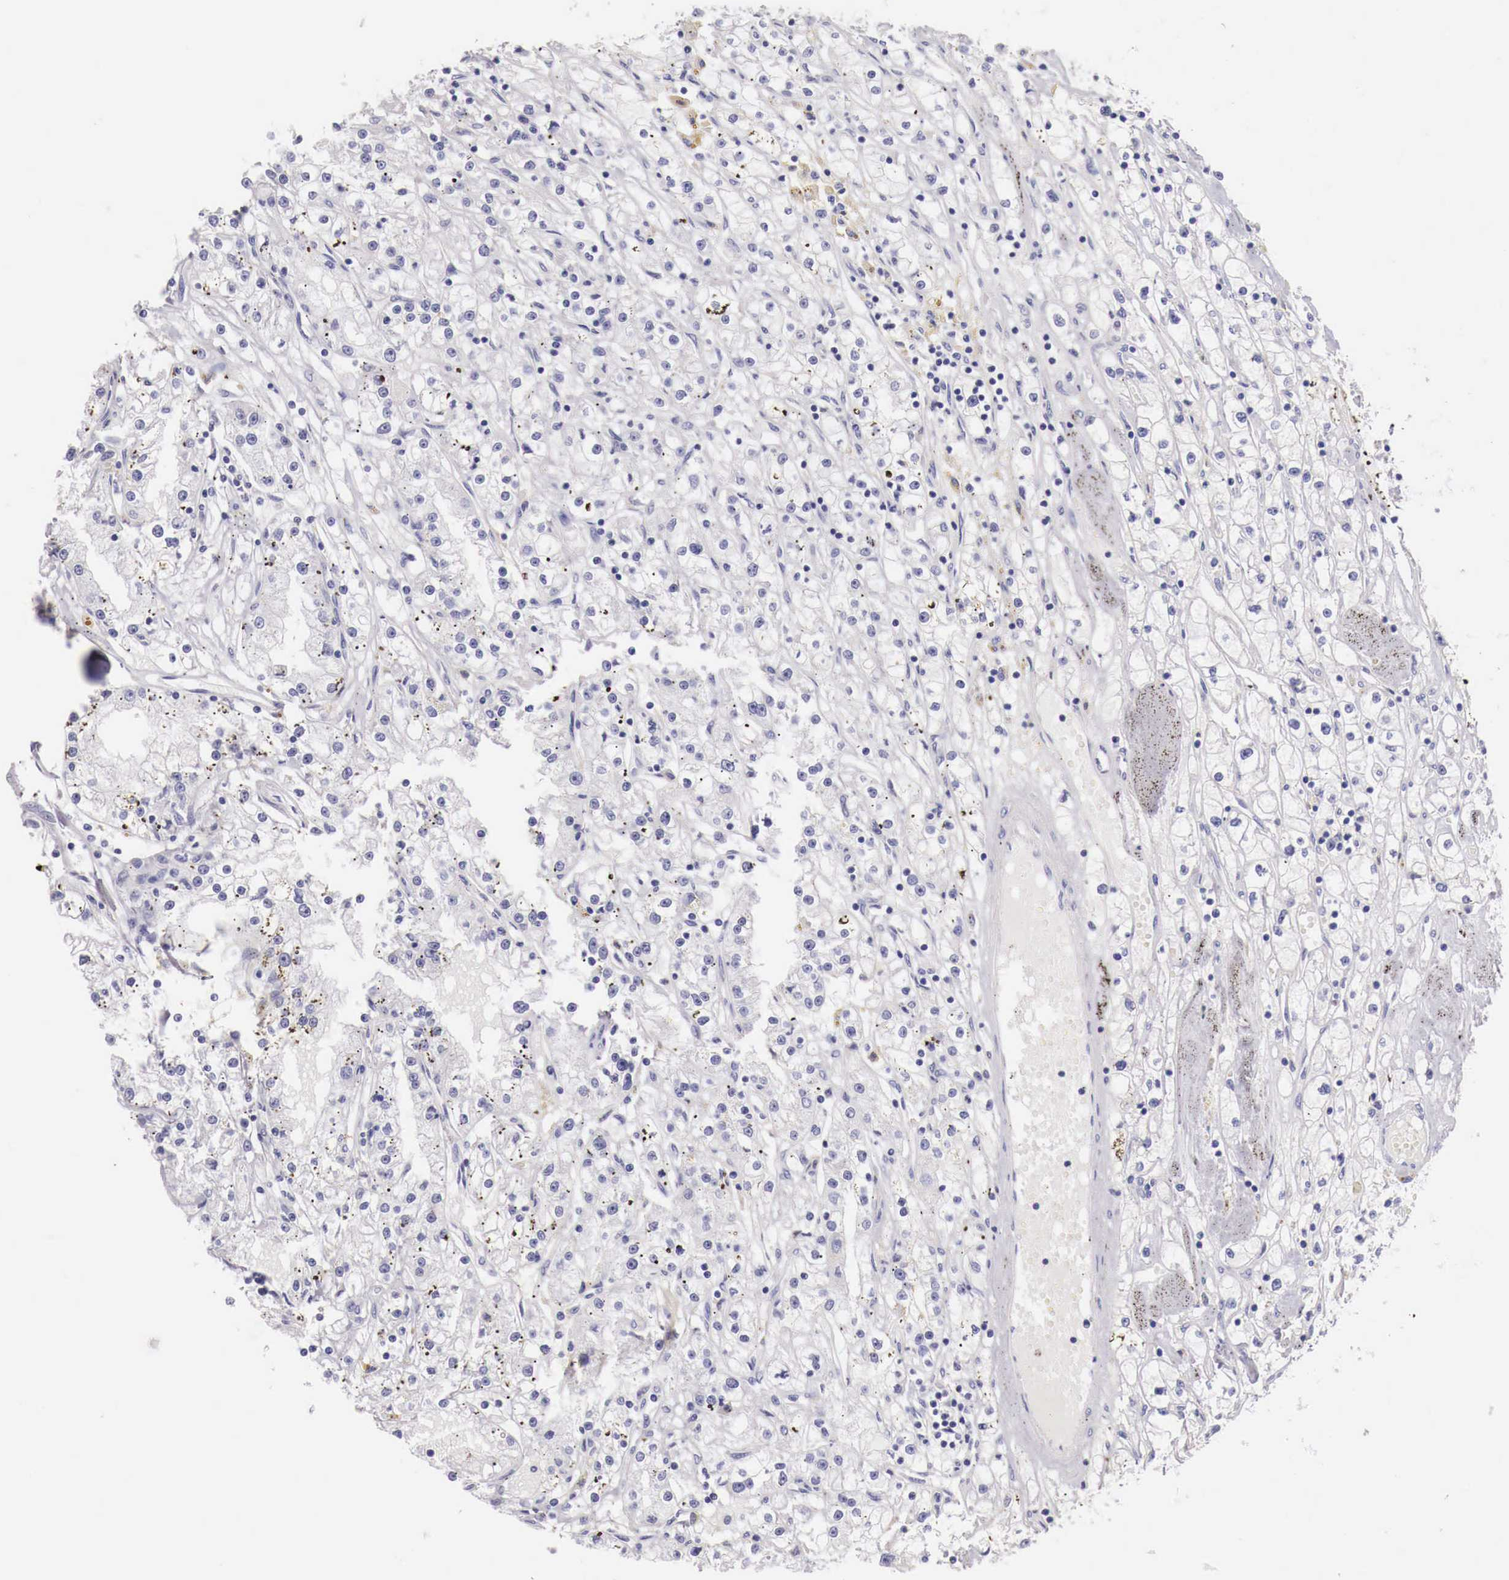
{"staining": {"intensity": "negative", "quantity": "none", "location": "none"}, "tissue": "renal cancer", "cell_type": "Tumor cells", "image_type": "cancer", "snomed": [{"axis": "morphology", "description": "Adenocarcinoma, NOS"}, {"axis": "topography", "description": "Kidney"}], "caption": "There is no significant staining in tumor cells of renal cancer (adenocarcinoma).", "gene": "NREP", "patient": {"sex": "male", "age": 56}}